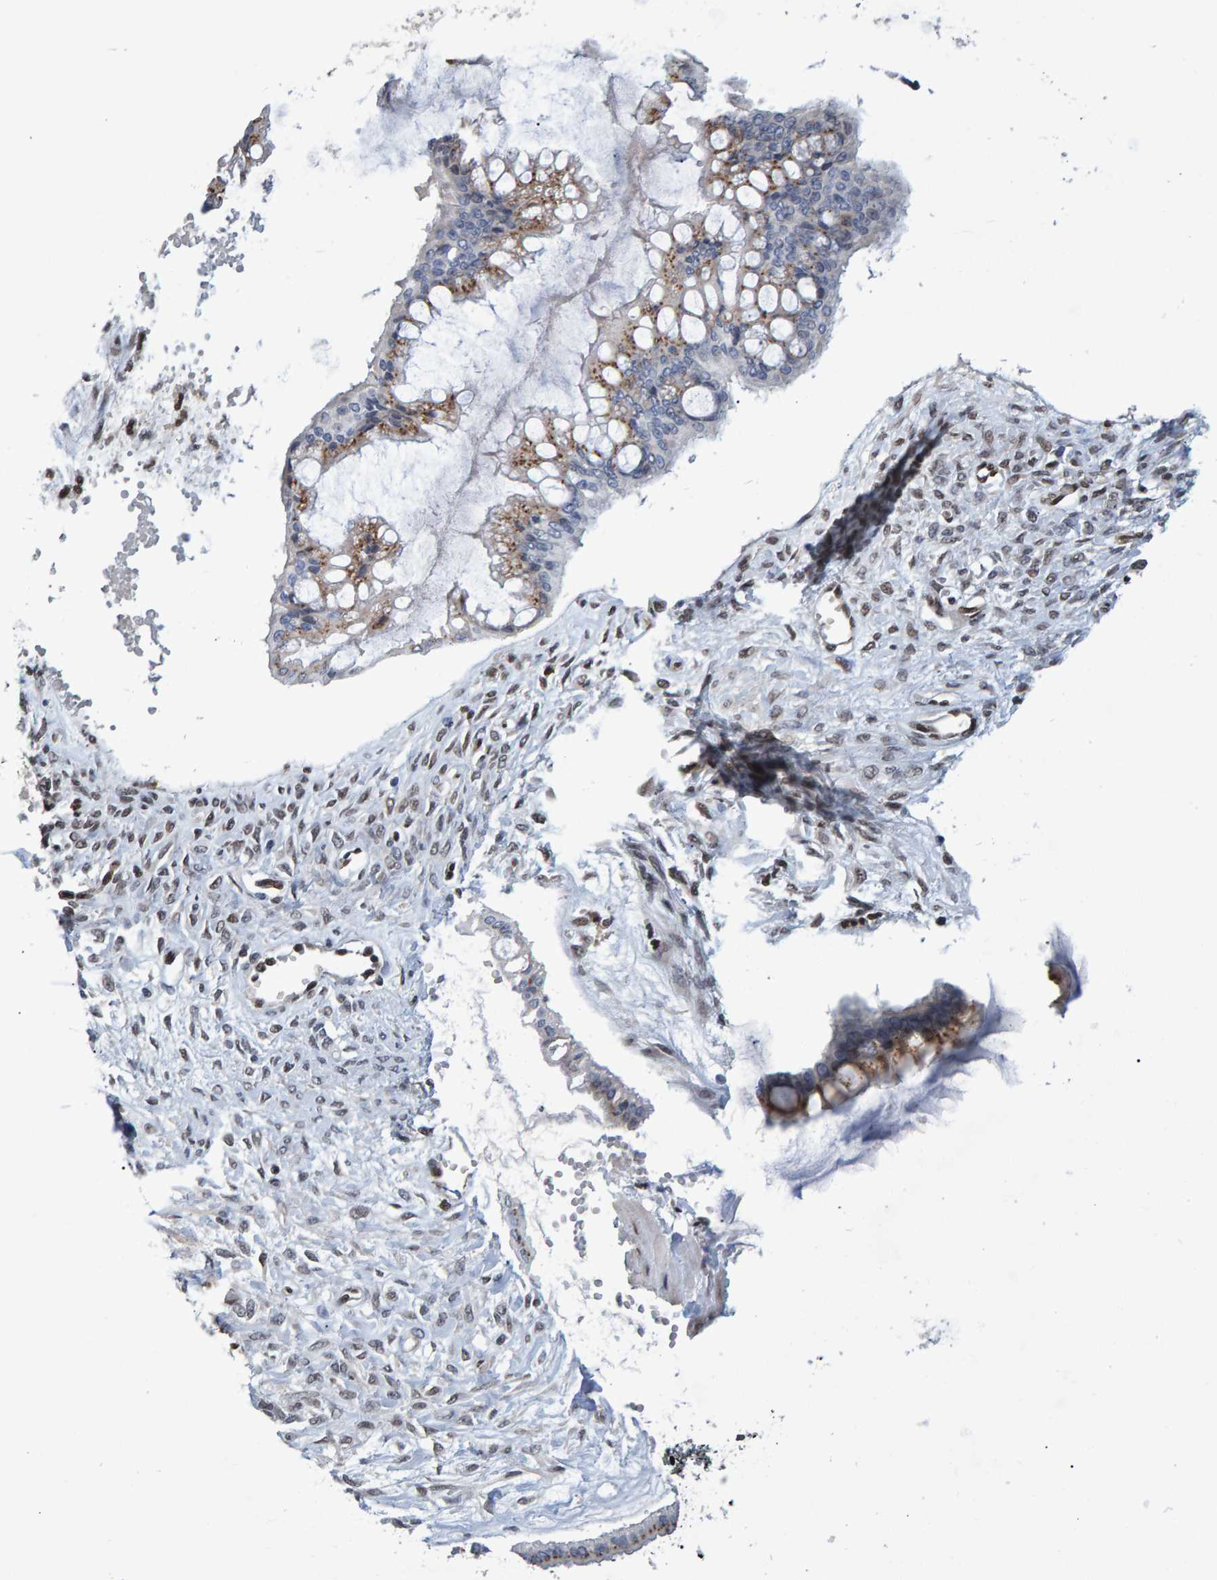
{"staining": {"intensity": "moderate", "quantity": ">75%", "location": "cytoplasmic/membranous"}, "tissue": "ovarian cancer", "cell_type": "Tumor cells", "image_type": "cancer", "snomed": [{"axis": "morphology", "description": "Cystadenocarcinoma, mucinous, NOS"}, {"axis": "topography", "description": "Ovary"}], "caption": "IHC of ovarian cancer (mucinous cystadenocarcinoma) reveals medium levels of moderate cytoplasmic/membranous expression in approximately >75% of tumor cells.", "gene": "QKI", "patient": {"sex": "female", "age": 73}}